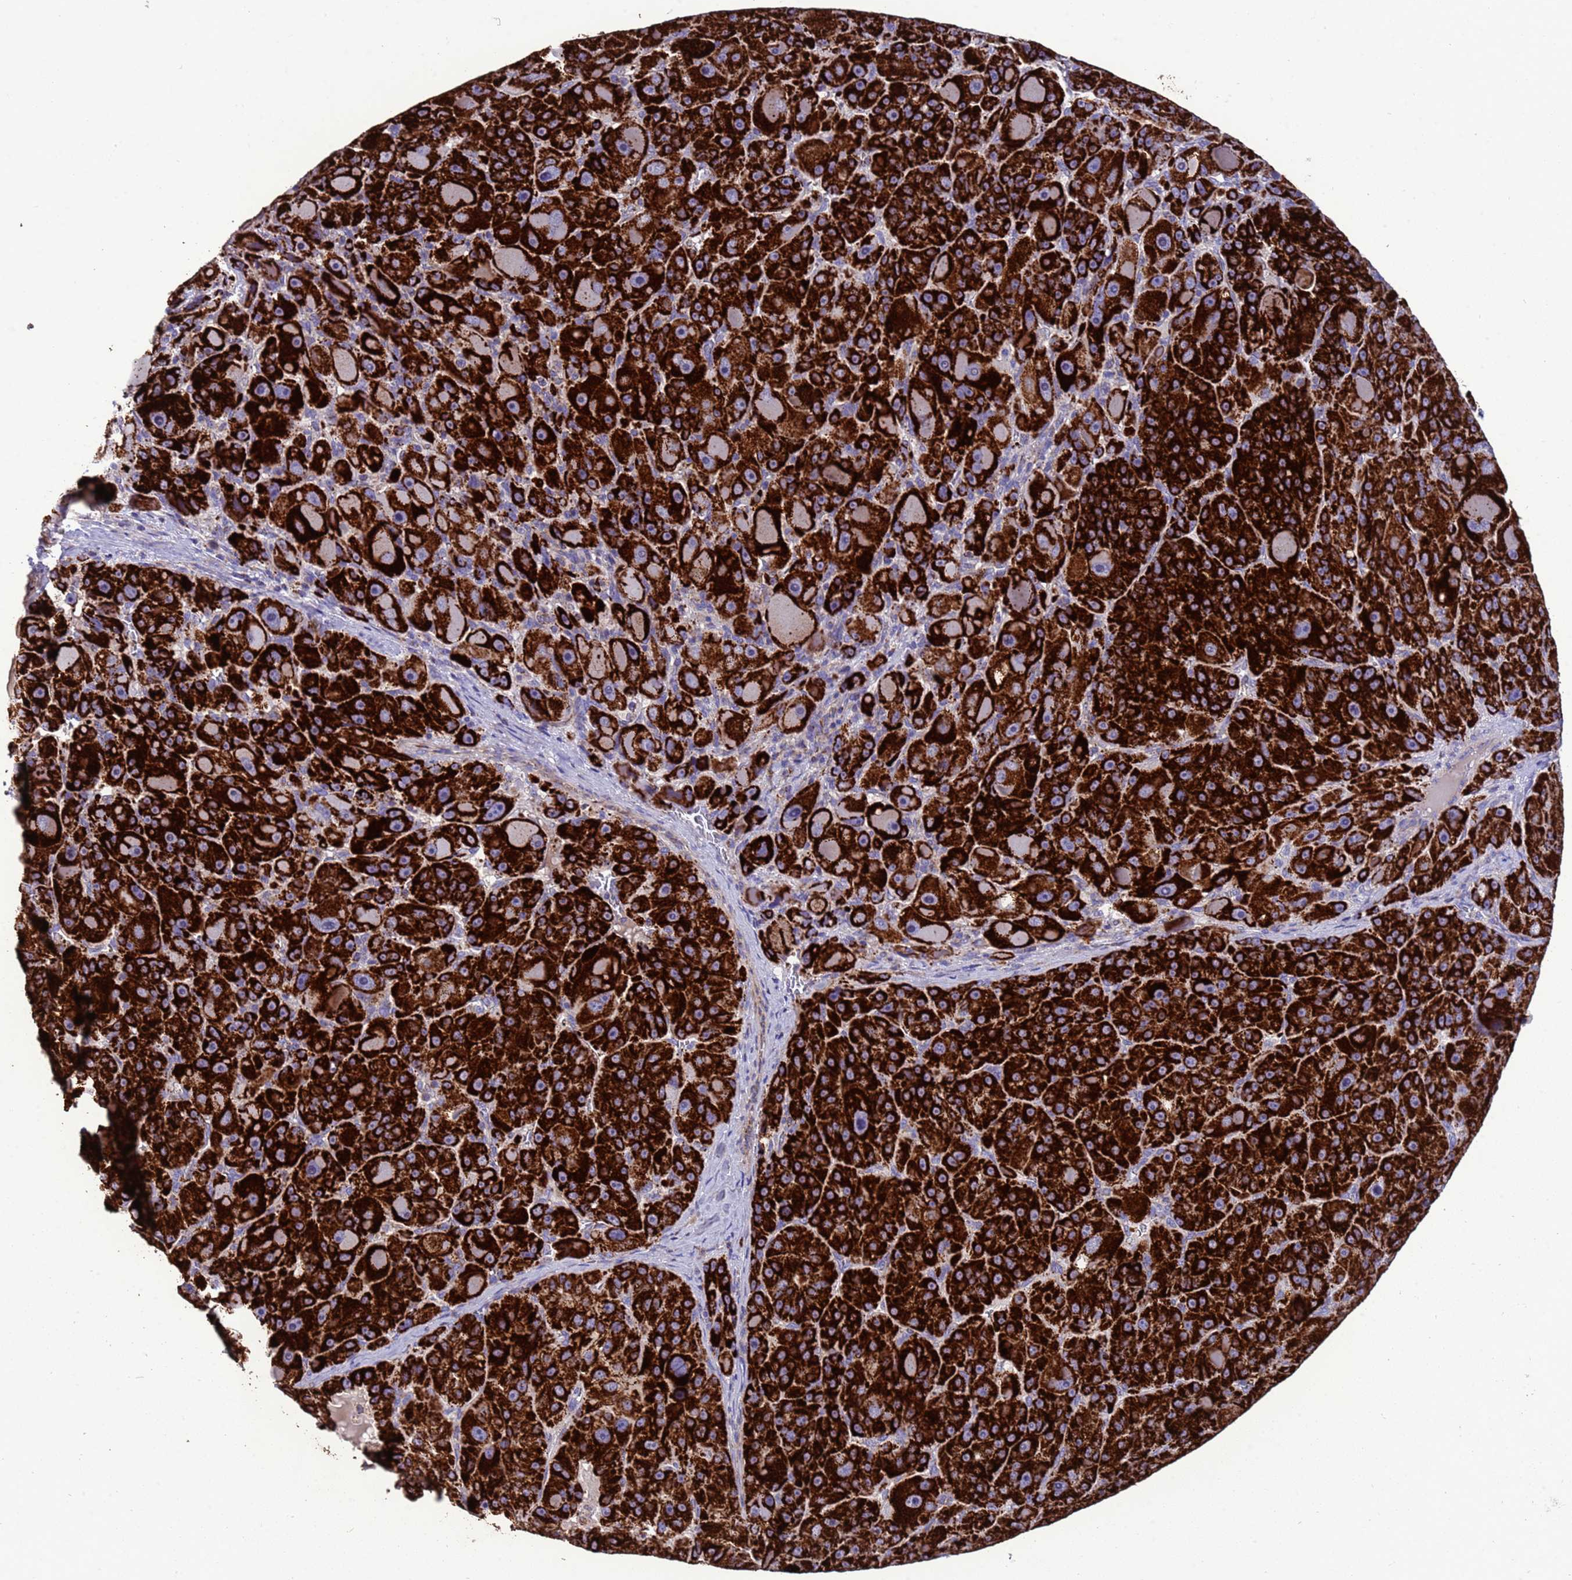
{"staining": {"intensity": "strong", "quantity": ">75%", "location": "cytoplasmic/membranous"}, "tissue": "liver cancer", "cell_type": "Tumor cells", "image_type": "cancer", "snomed": [{"axis": "morphology", "description": "Carcinoma, Hepatocellular, NOS"}, {"axis": "topography", "description": "Liver"}], "caption": "Hepatocellular carcinoma (liver) was stained to show a protein in brown. There is high levels of strong cytoplasmic/membranous positivity in approximately >75% of tumor cells.", "gene": "ZNFX1", "patient": {"sex": "male", "age": 76}}